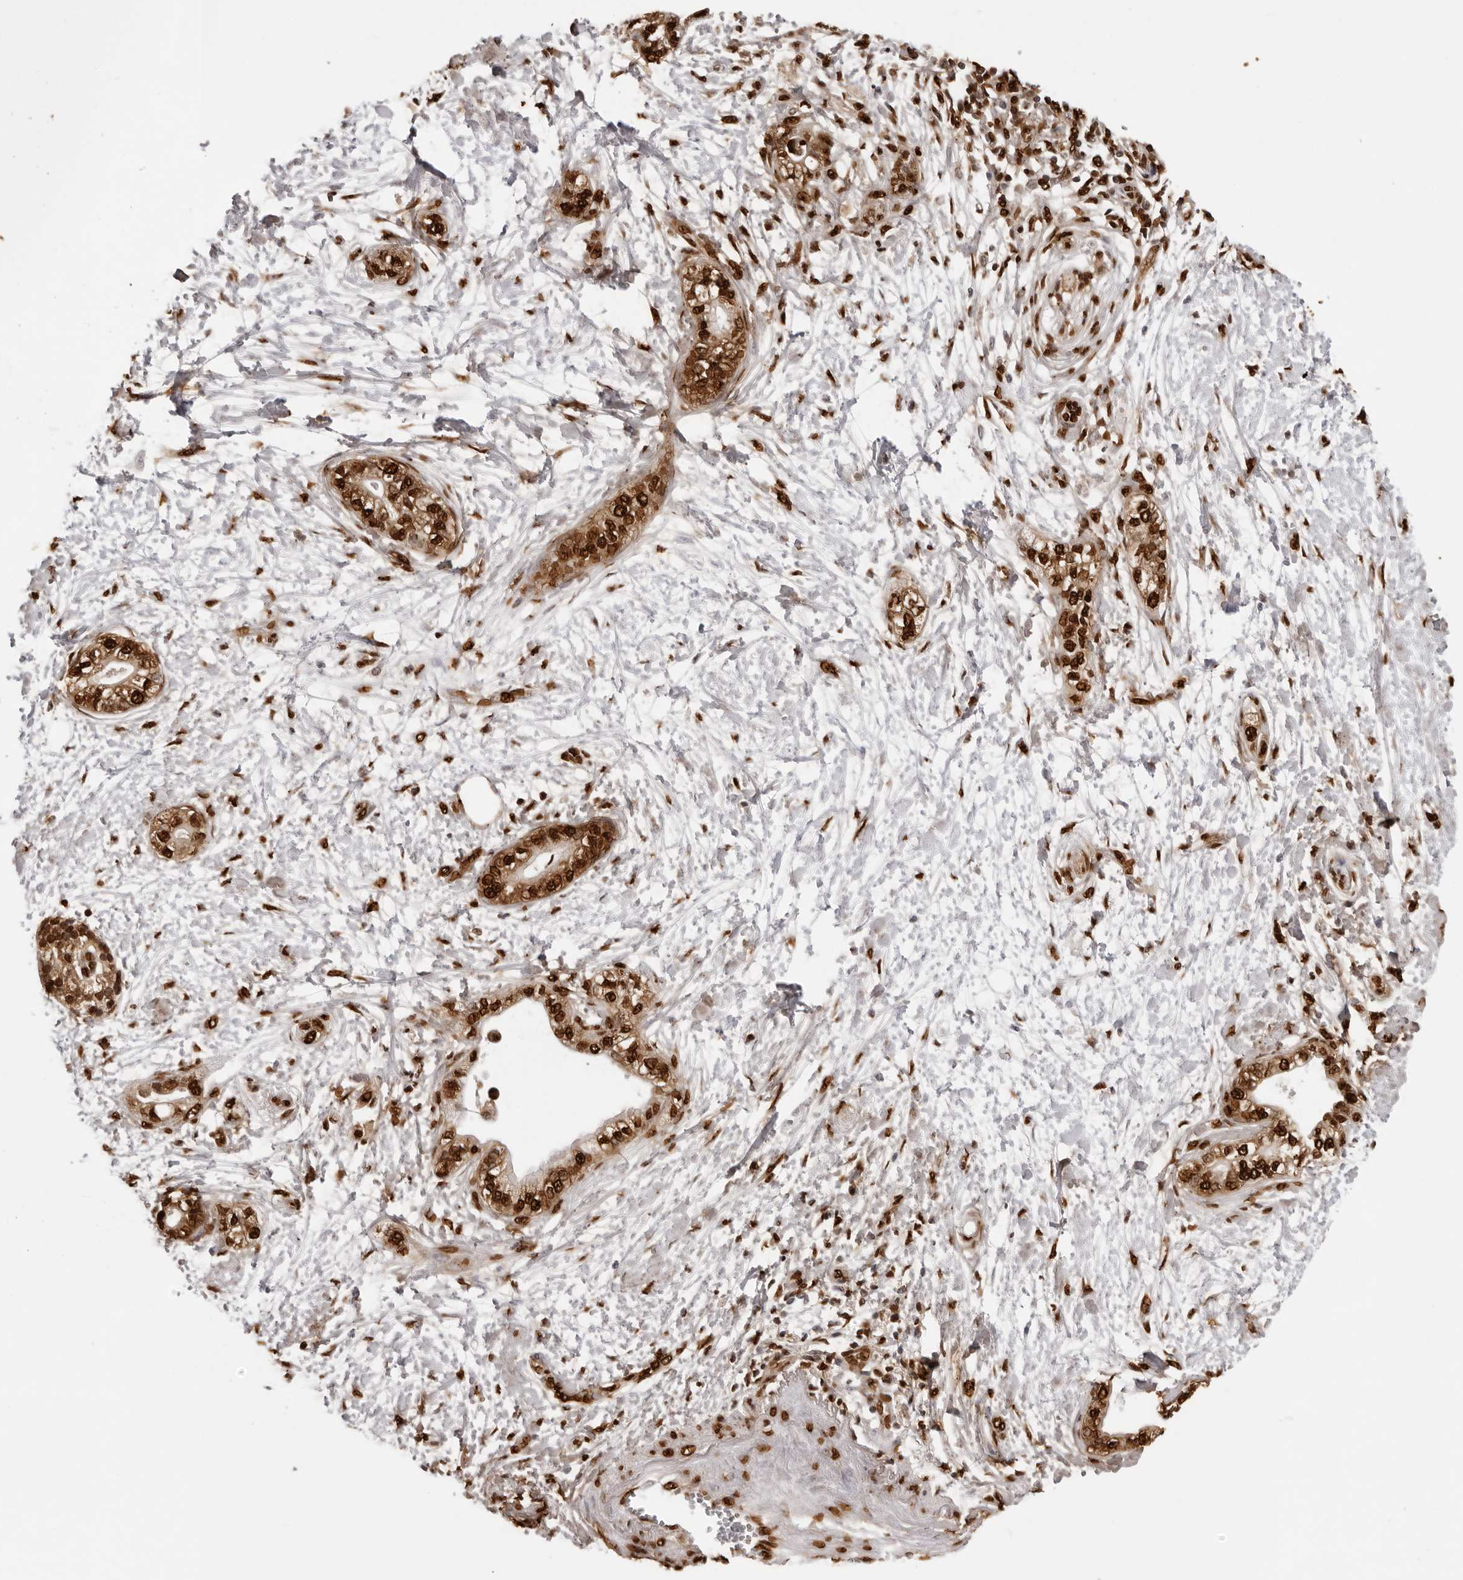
{"staining": {"intensity": "strong", "quantity": ">75%", "location": "cytoplasmic/membranous,nuclear"}, "tissue": "pancreatic cancer", "cell_type": "Tumor cells", "image_type": "cancer", "snomed": [{"axis": "morphology", "description": "Adenocarcinoma, NOS"}, {"axis": "topography", "description": "Pancreas"}], "caption": "Immunohistochemistry of human pancreatic cancer (adenocarcinoma) demonstrates high levels of strong cytoplasmic/membranous and nuclear positivity in approximately >75% of tumor cells. (brown staining indicates protein expression, while blue staining denotes nuclei).", "gene": "ZFP91", "patient": {"sex": "male", "age": 68}}